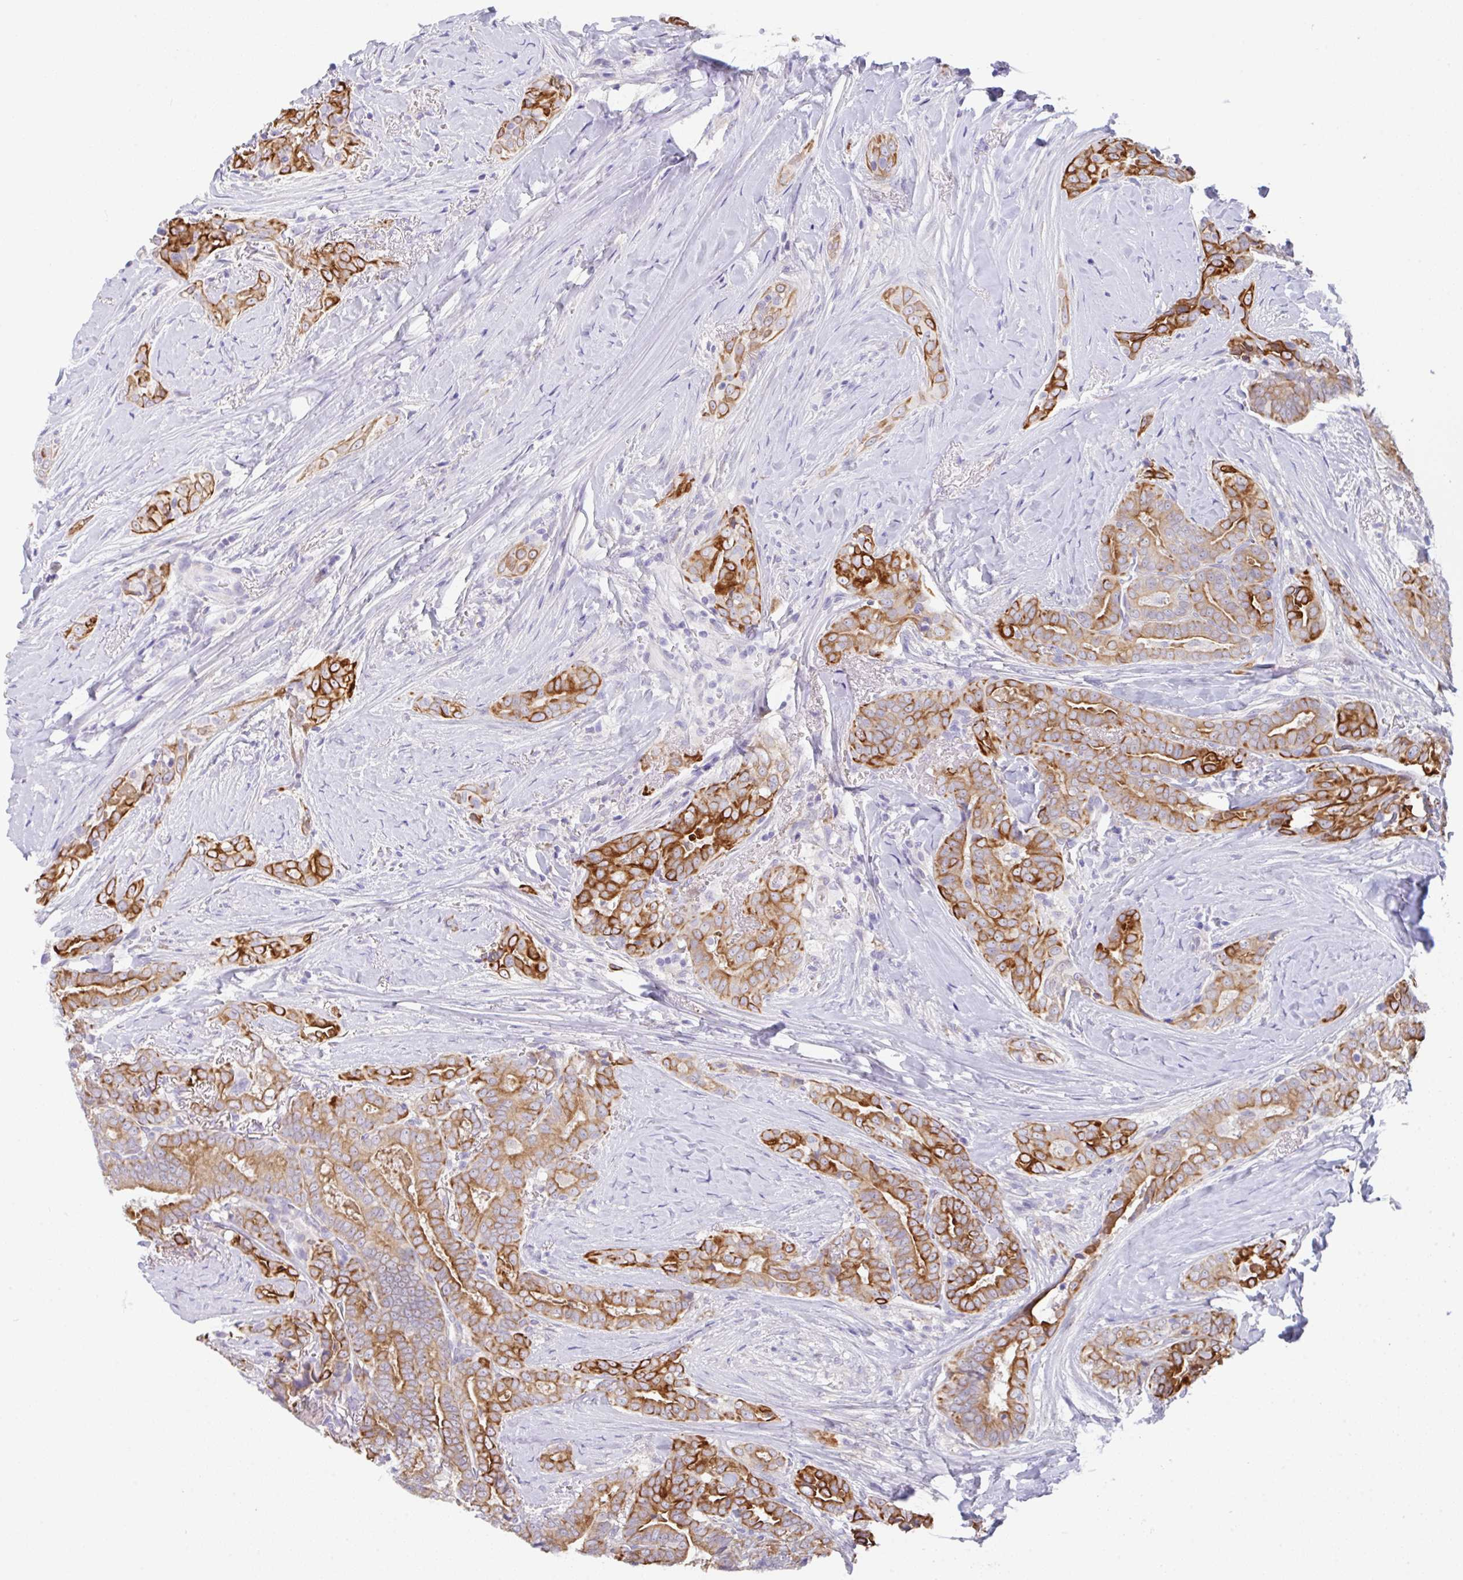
{"staining": {"intensity": "moderate", "quantity": "25%-75%", "location": "cytoplasmic/membranous"}, "tissue": "thyroid cancer", "cell_type": "Tumor cells", "image_type": "cancer", "snomed": [{"axis": "morphology", "description": "Papillary adenocarcinoma, NOS"}, {"axis": "topography", "description": "Thyroid gland"}], "caption": "Thyroid cancer was stained to show a protein in brown. There is medium levels of moderate cytoplasmic/membranous positivity in about 25%-75% of tumor cells.", "gene": "TRAF4", "patient": {"sex": "male", "age": 61}}